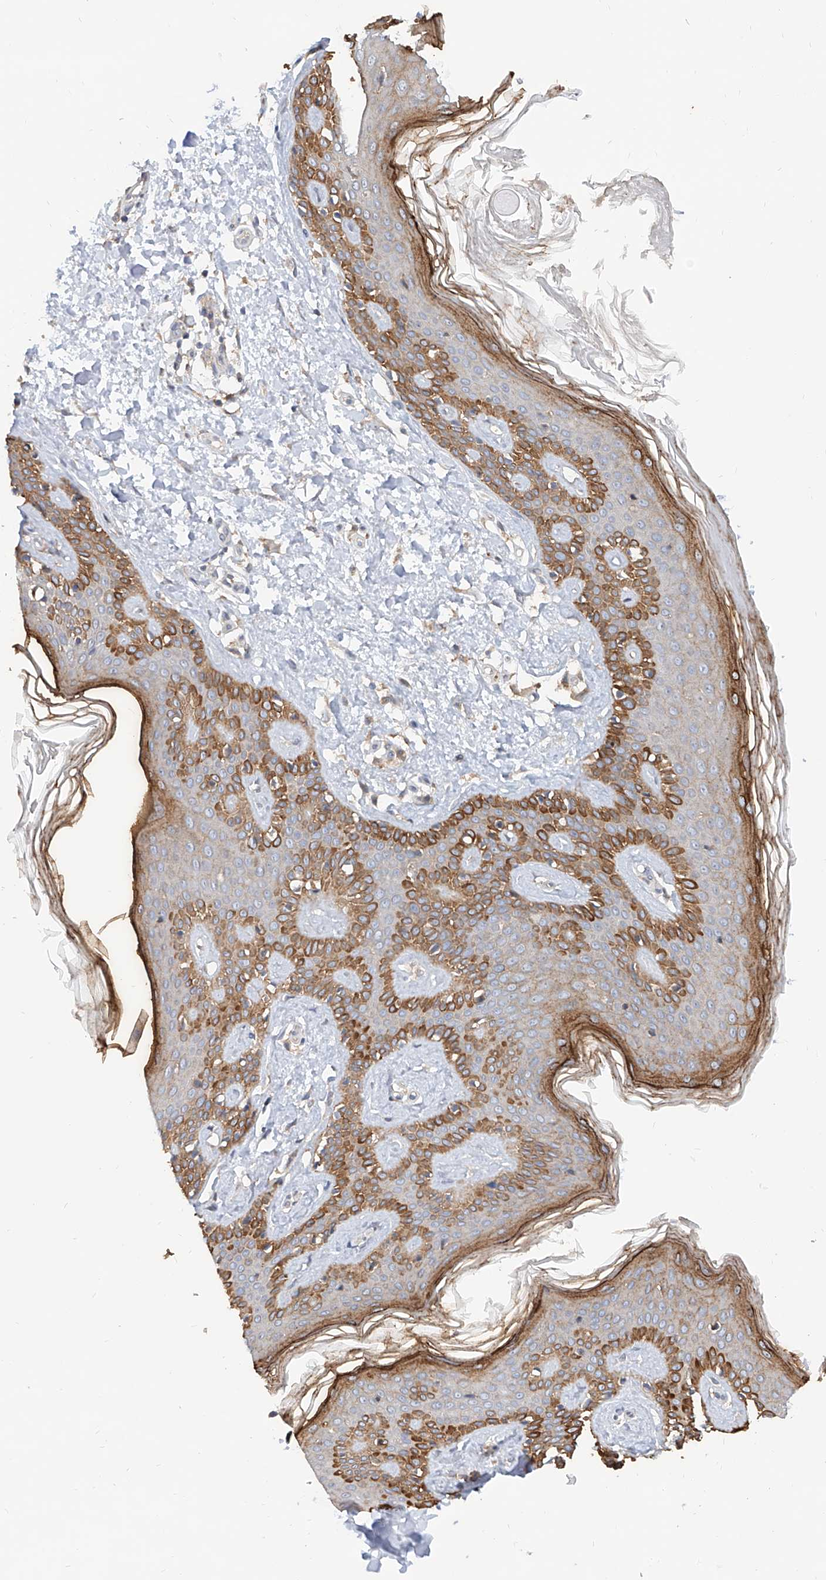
{"staining": {"intensity": "negative", "quantity": "none", "location": "none"}, "tissue": "skin", "cell_type": "Fibroblasts", "image_type": "normal", "snomed": [{"axis": "morphology", "description": "Normal tissue, NOS"}, {"axis": "topography", "description": "Skin"}], "caption": "High magnification brightfield microscopy of normal skin stained with DAB (brown) and counterstained with hematoxylin (blue): fibroblasts show no significant expression. The staining is performed using DAB brown chromogen with nuclei counter-stained in using hematoxylin.", "gene": "MAGEE2", "patient": {"sex": "male", "age": 37}}